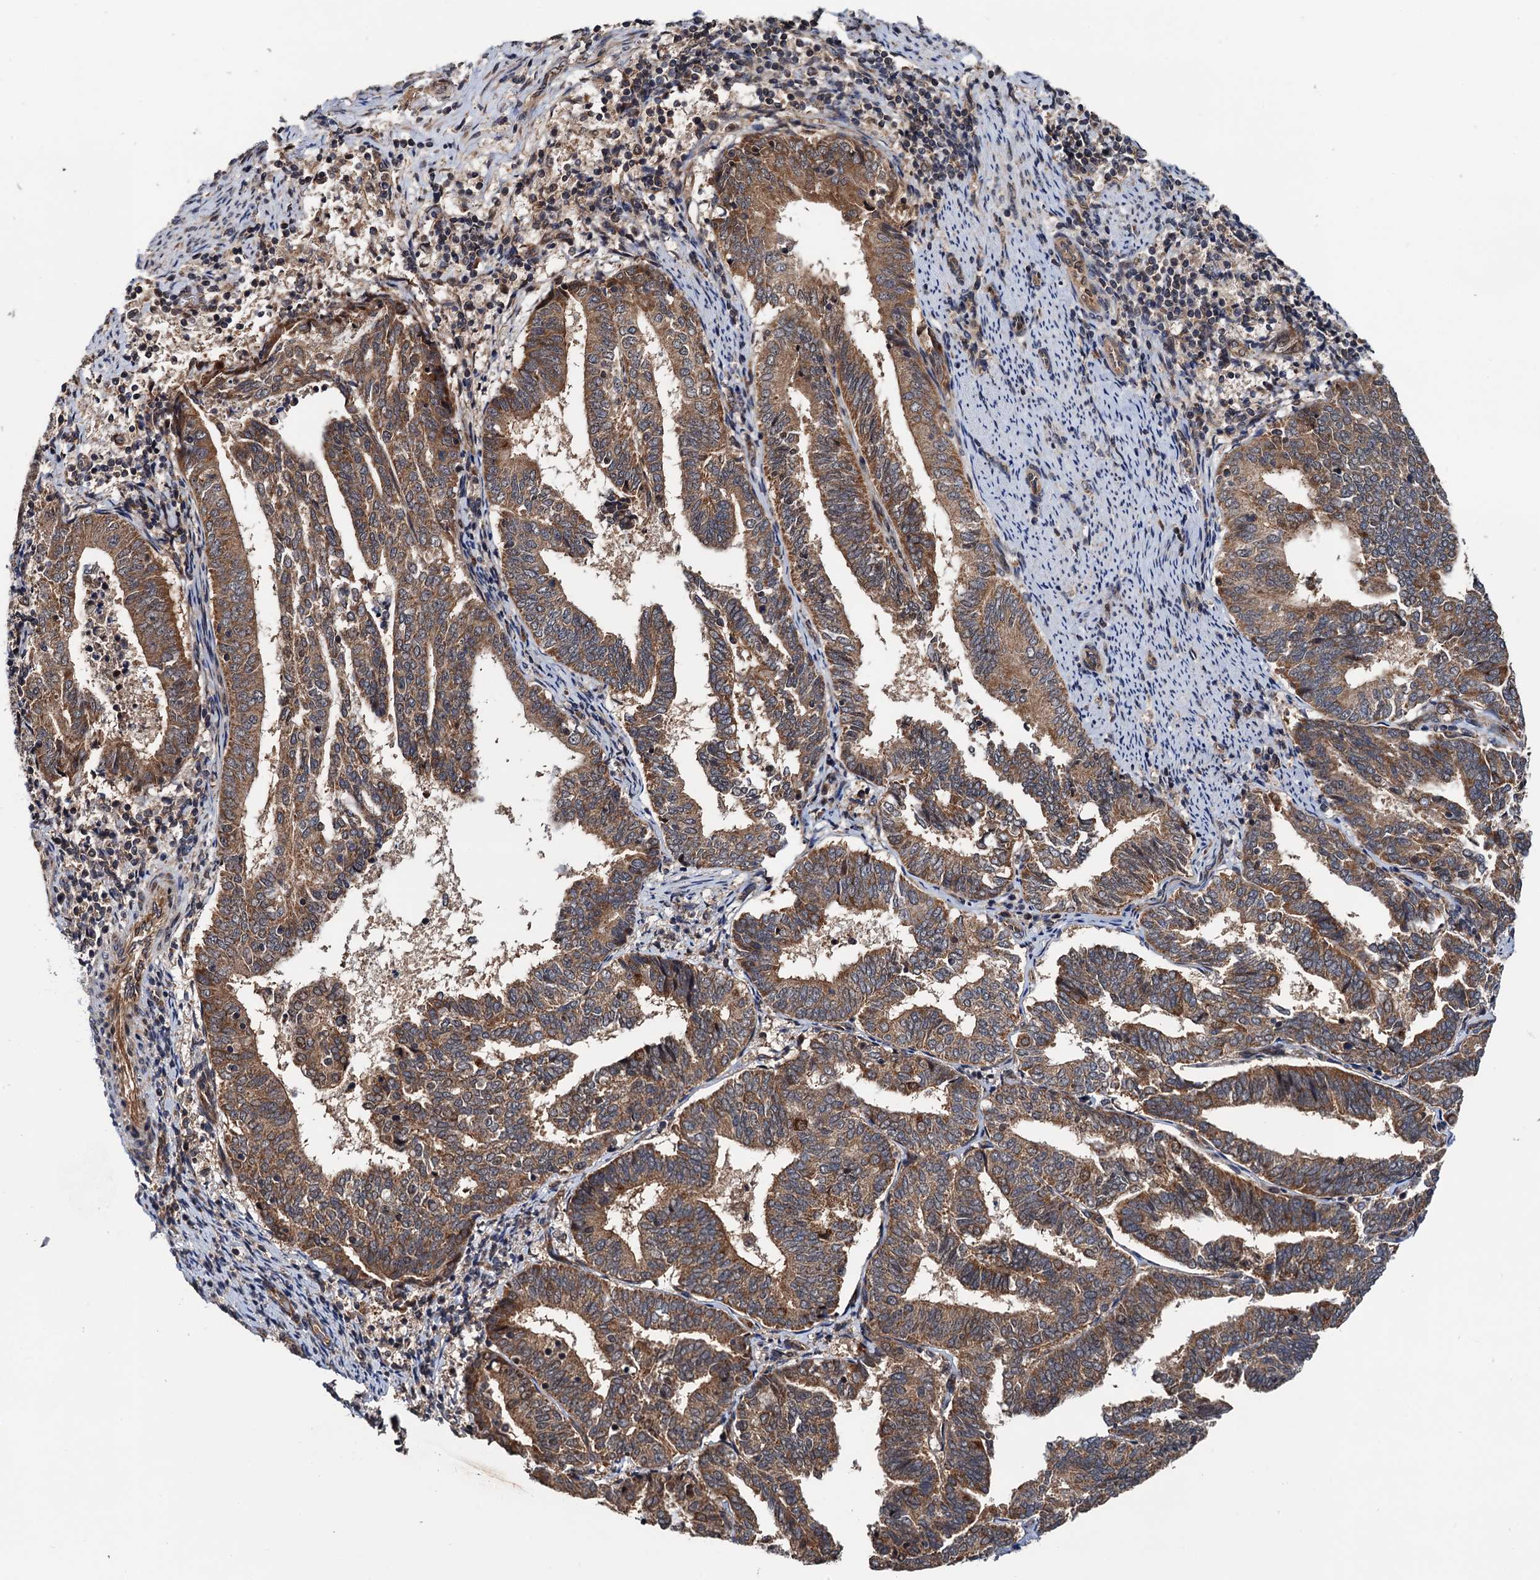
{"staining": {"intensity": "moderate", "quantity": ">75%", "location": "cytoplasmic/membranous"}, "tissue": "endometrial cancer", "cell_type": "Tumor cells", "image_type": "cancer", "snomed": [{"axis": "morphology", "description": "Adenocarcinoma, NOS"}, {"axis": "topography", "description": "Endometrium"}], "caption": "Immunohistochemical staining of human endometrial cancer (adenocarcinoma) exhibits medium levels of moderate cytoplasmic/membranous expression in about >75% of tumor cells. The staining was performed using DAB (3,3'-diaminobenzidine) to visualize the protein expression in brown, while the nuclei were stained in blue with hematoxylin (Magnification: 20x).", "gene": "NAA16", "patient": {"sex": "female", "age": 80}}